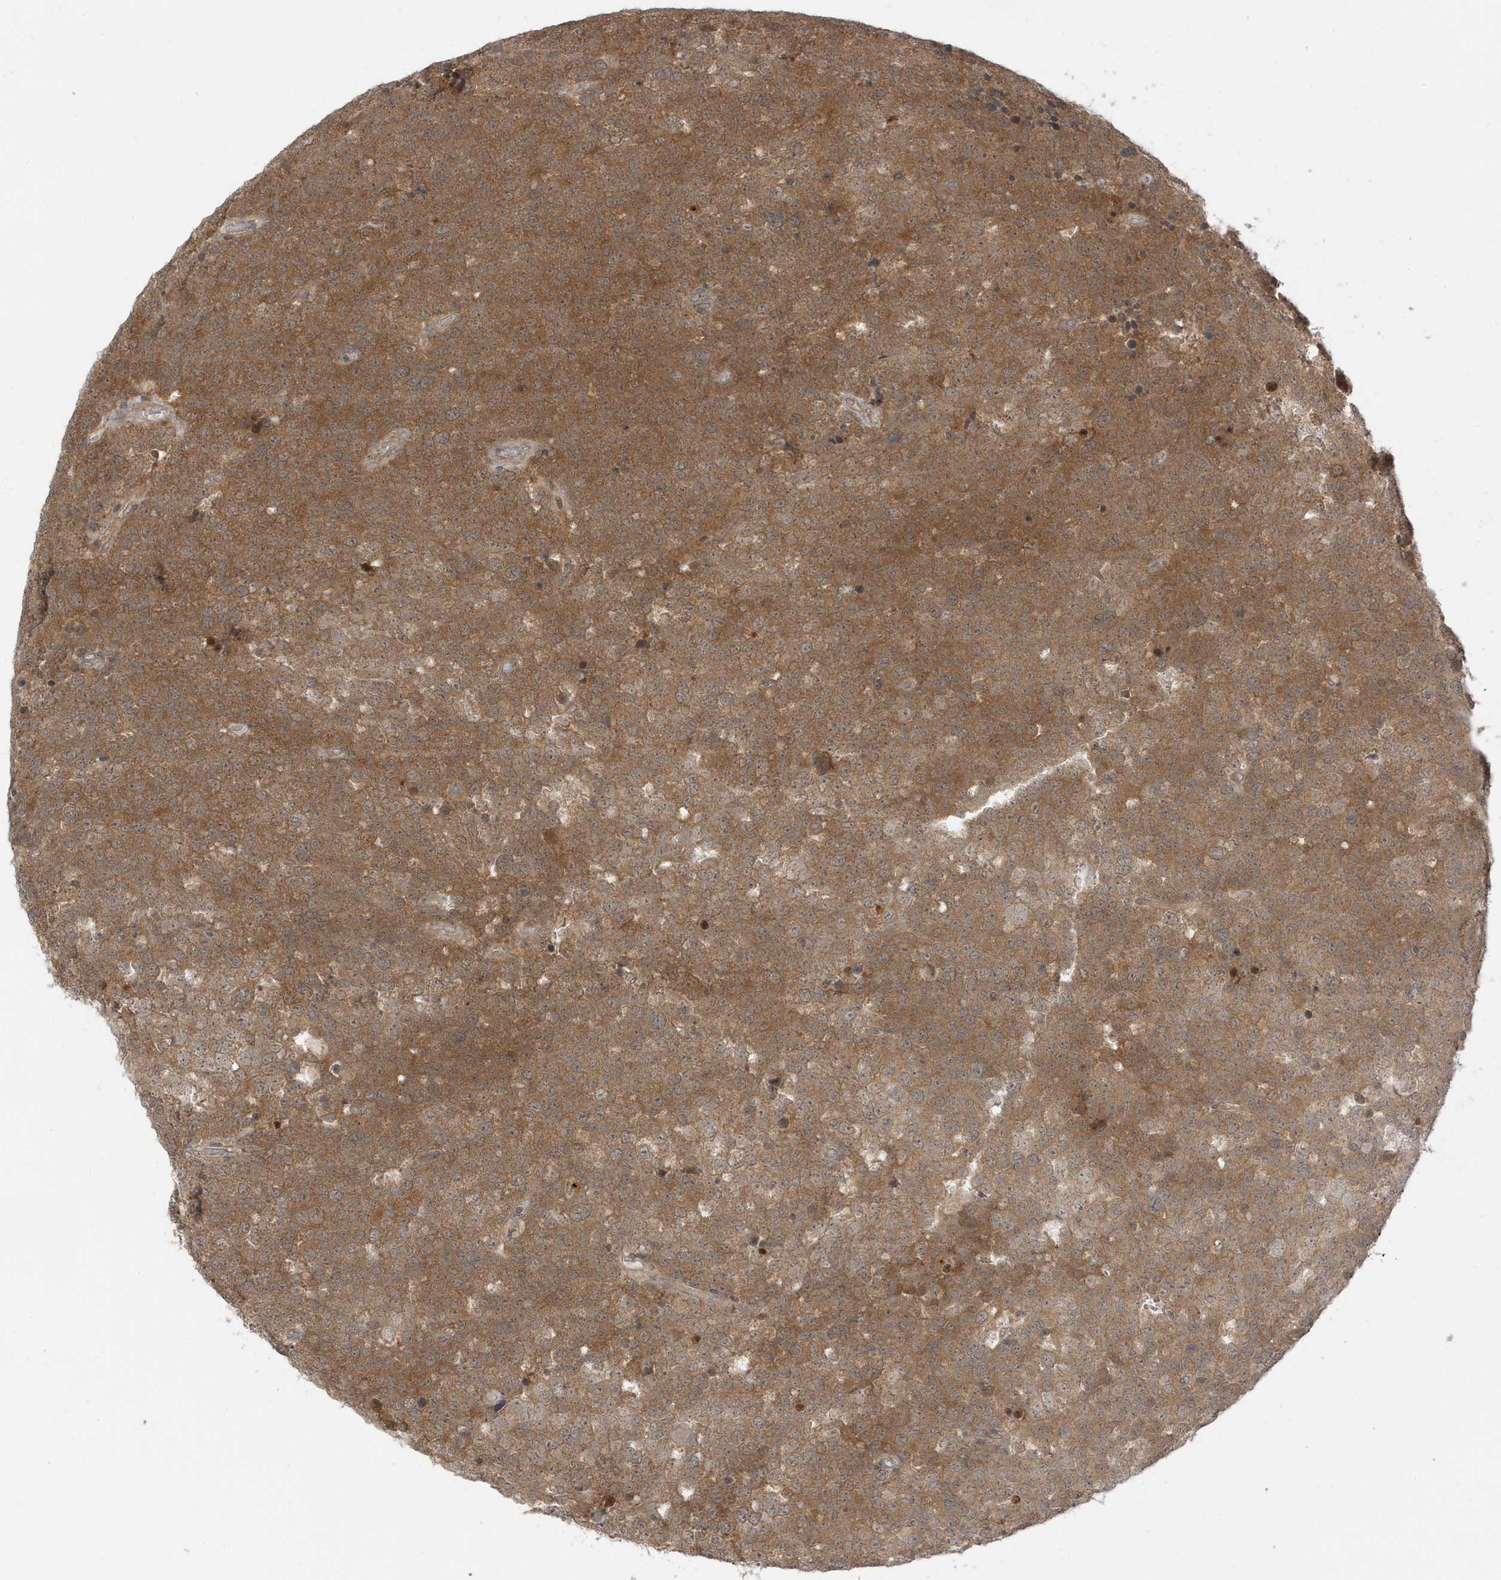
{"staining": {"intensity": "moderate", "quantity": ">75%", "location": "cytoplasmic/membranous"}, "tissue": "testis cancer", "cell_type": "Tumor cells", "image_type": "cancer", "snomed": [{"axis": "morphology", "description": "Seminoma, NOS"}, {"axis": "topography", "description": "Testis"}], "caption": "Immunohistochemistry (IHC) of human testis cancer (seminoma) demonstrates medium levels of moderate cytoplasmic/membranous staining in approximately >75% of tumor cells.", "gene": "TAB3", "patient": {"sex": "male", "age": 71}}